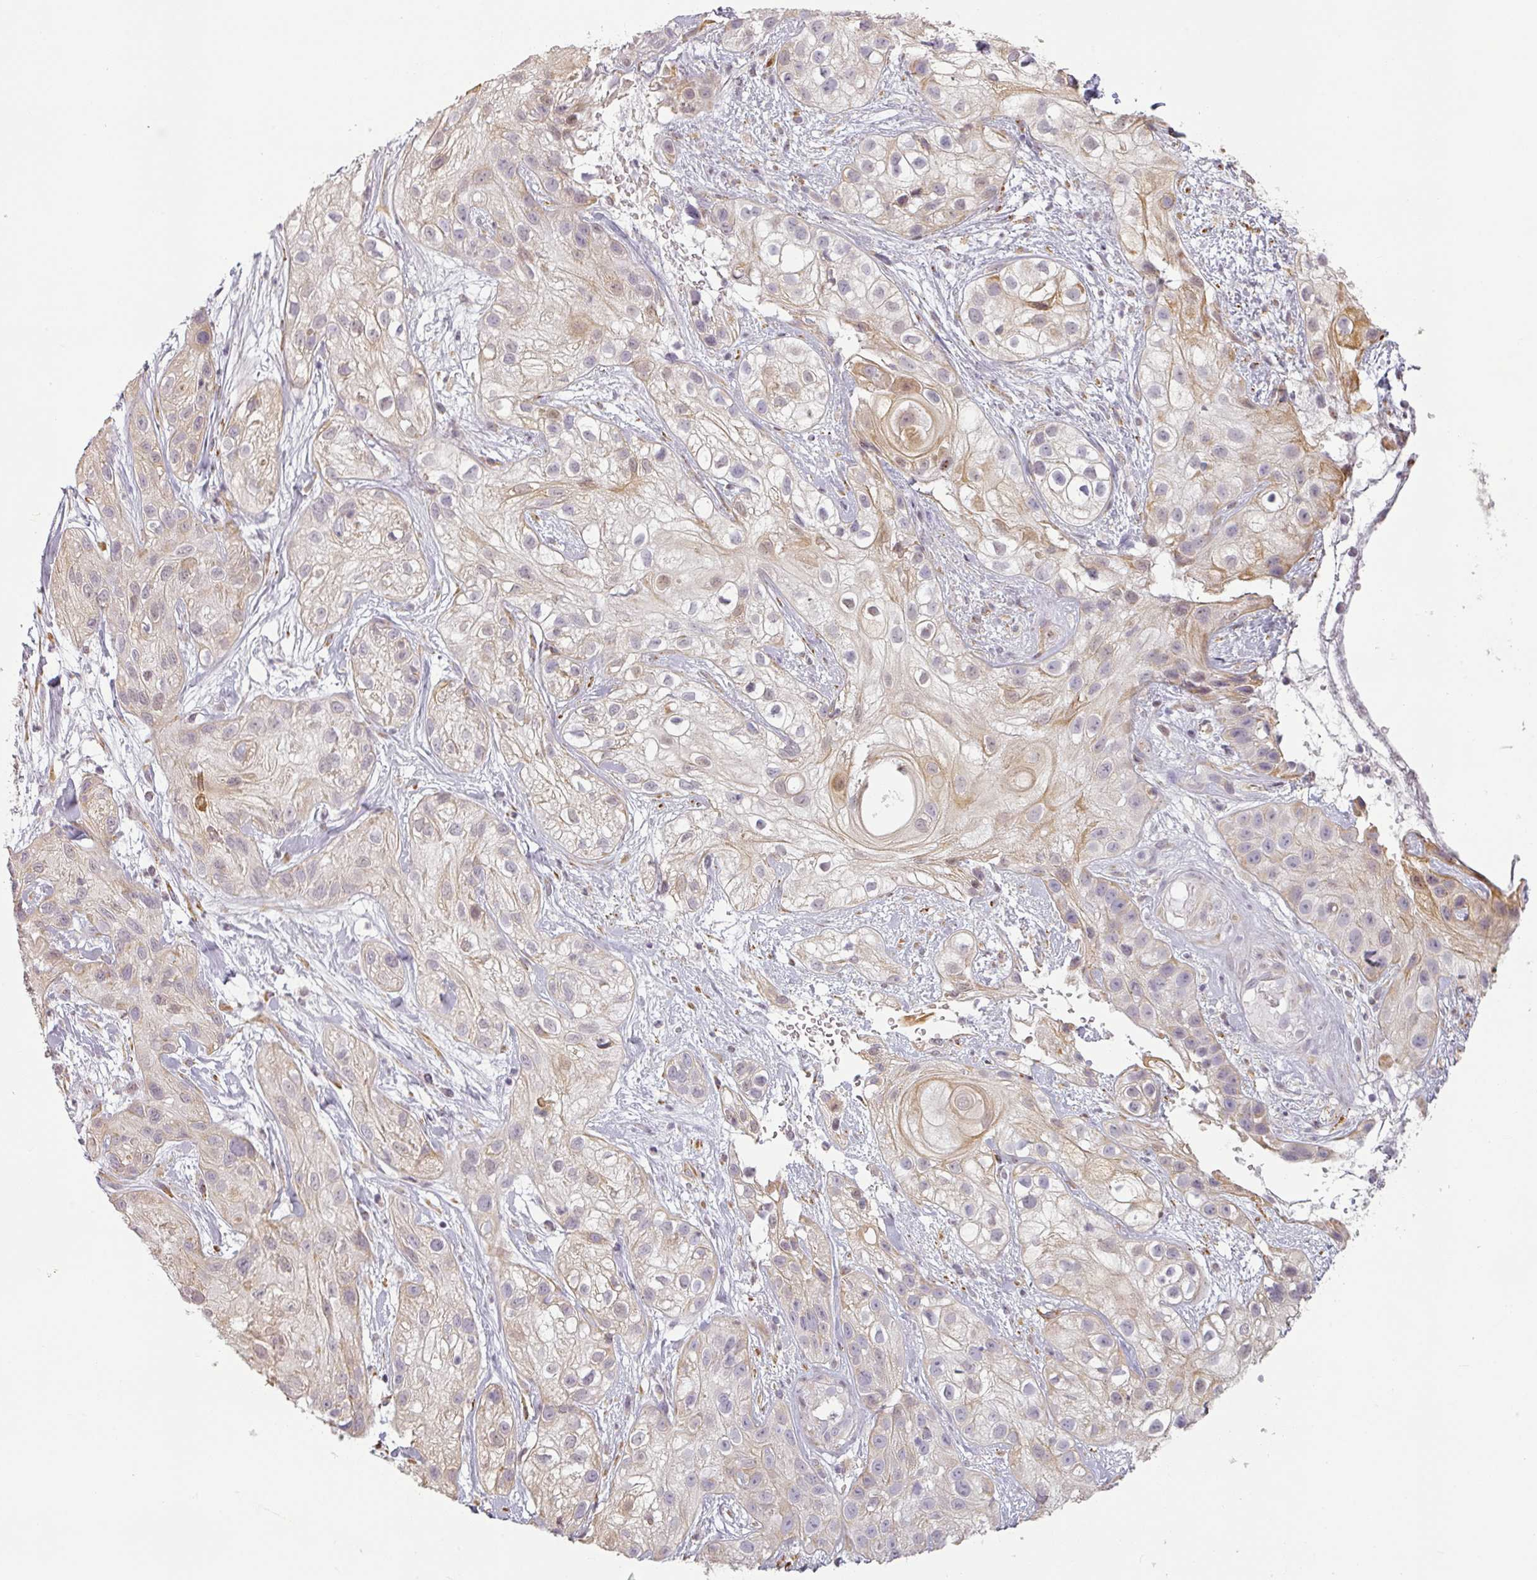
{"staining": {"intensity": "weak", "quantity": "25%-75%", "location": "cytoplasmic/membranous"}, "tissue": "skin cancer", "cell_type": "Tumor cells", "image_type": "cancer", "snomed": [{"axis": "morphology", "description": "Squamous cell carcinoma, NOS"}, {"axis": "topography", "description": "Skin"}], "caption": "Skin squamous cell carcinoma tissue exhibits weak cytoplasmic/membranous expression in approximately 25%-75% of tumor cells, visualized by immunohistochemistry. Using DAB (3,3'-diaminobenzidine) (brown) and hematoxylin (blue) stains, captured at high magnification using brightfield microscopy.", "gene": "CCDC144A", "patient": {"sex": "male", "age": 82}}